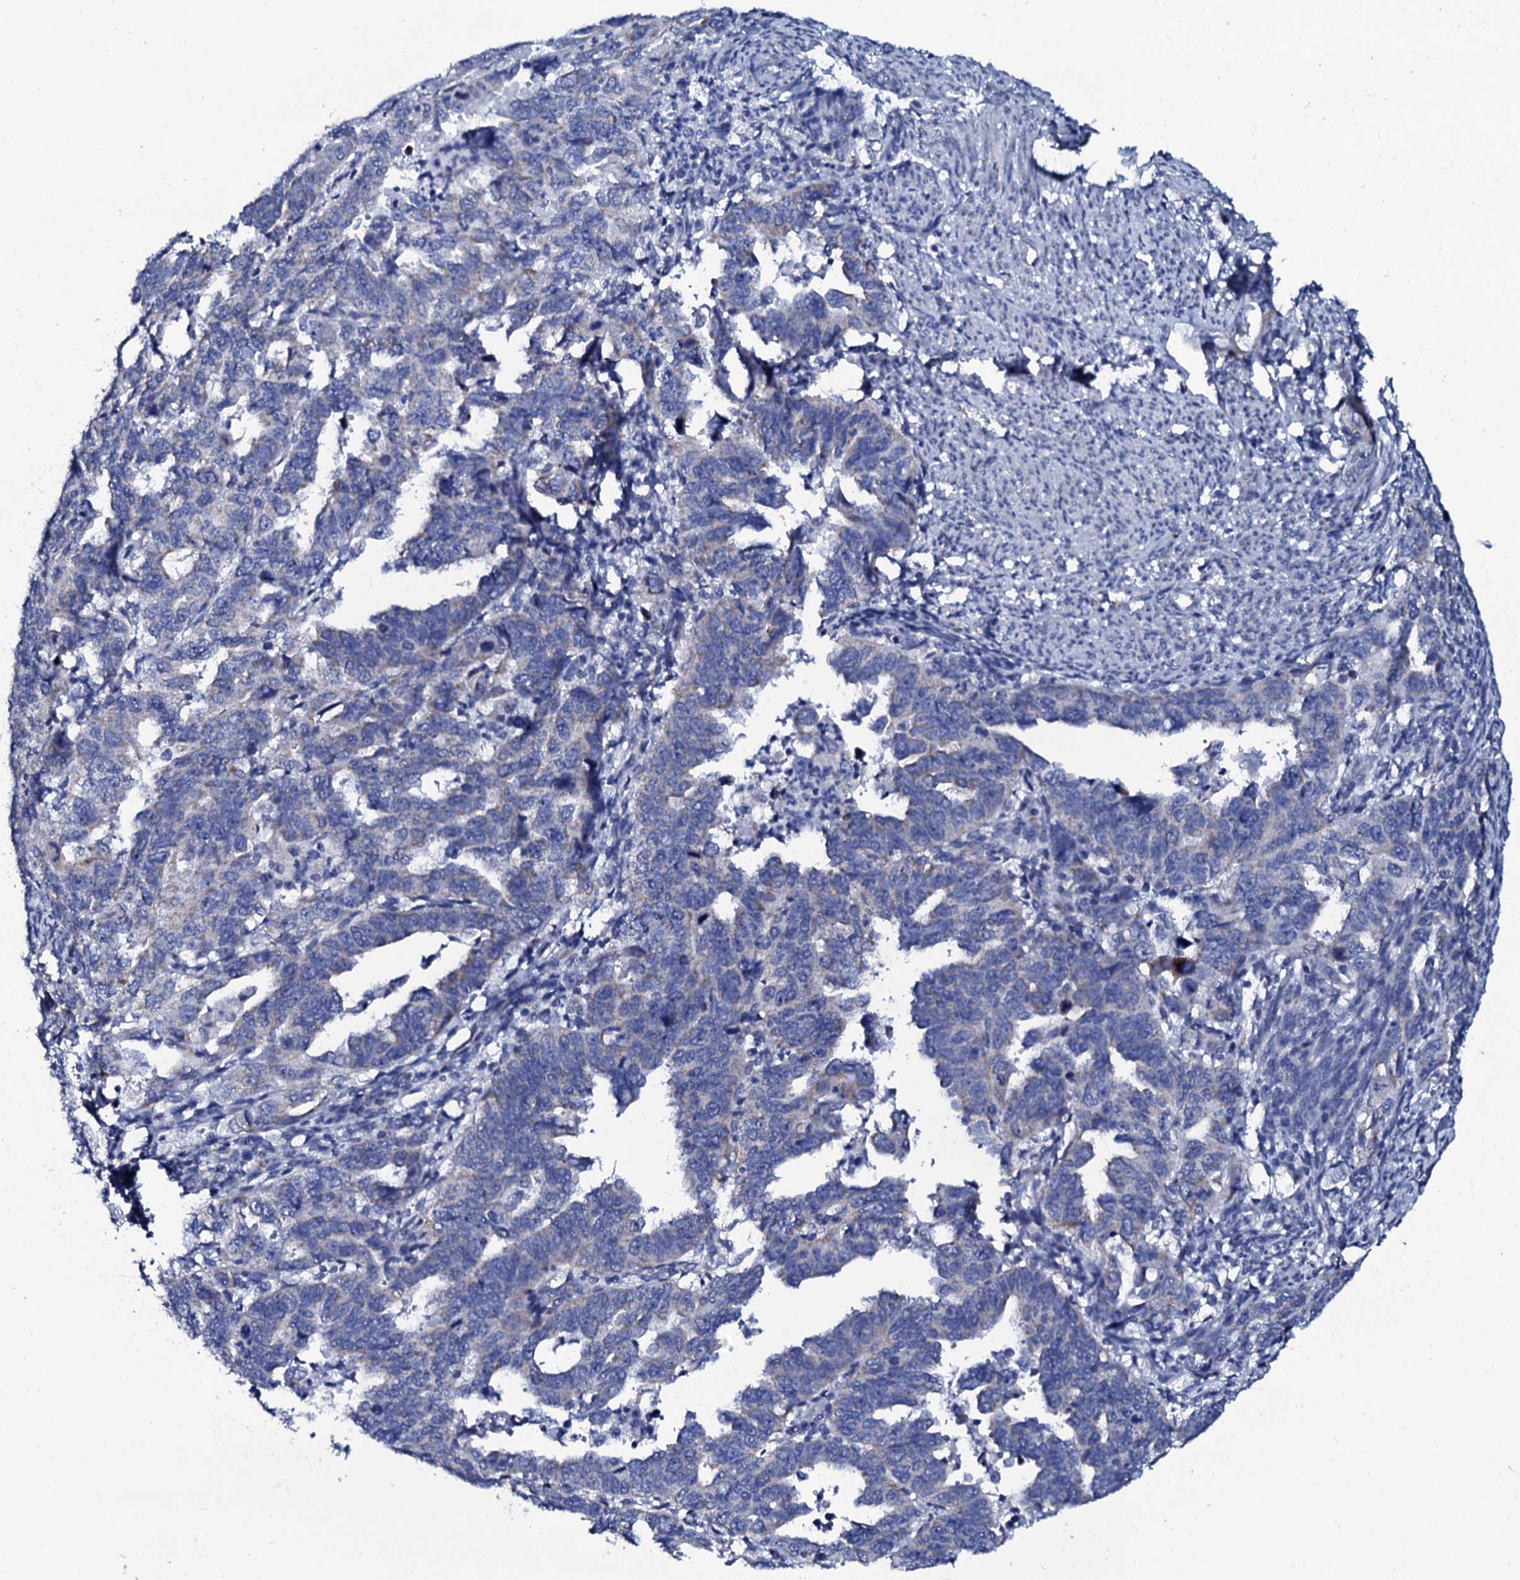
{"staining": {"intensity": "negative", "quantity": "none", "location": "none"}, "tissue": "endometrial cancer", "cell_type": "Tumor cells", "image_type": "cancer", "snomed": [{"axis": "morphology", "description": "Adenocarcinoma, NOS"}, {"axis": "topography", "description": "Endometrium"}], "caption": "Tumor cells show no significant protein staining in endometrial adenocarcinoma.", "gene": "SLC37A4", "patient": {"sex": "female", "age": 65}}